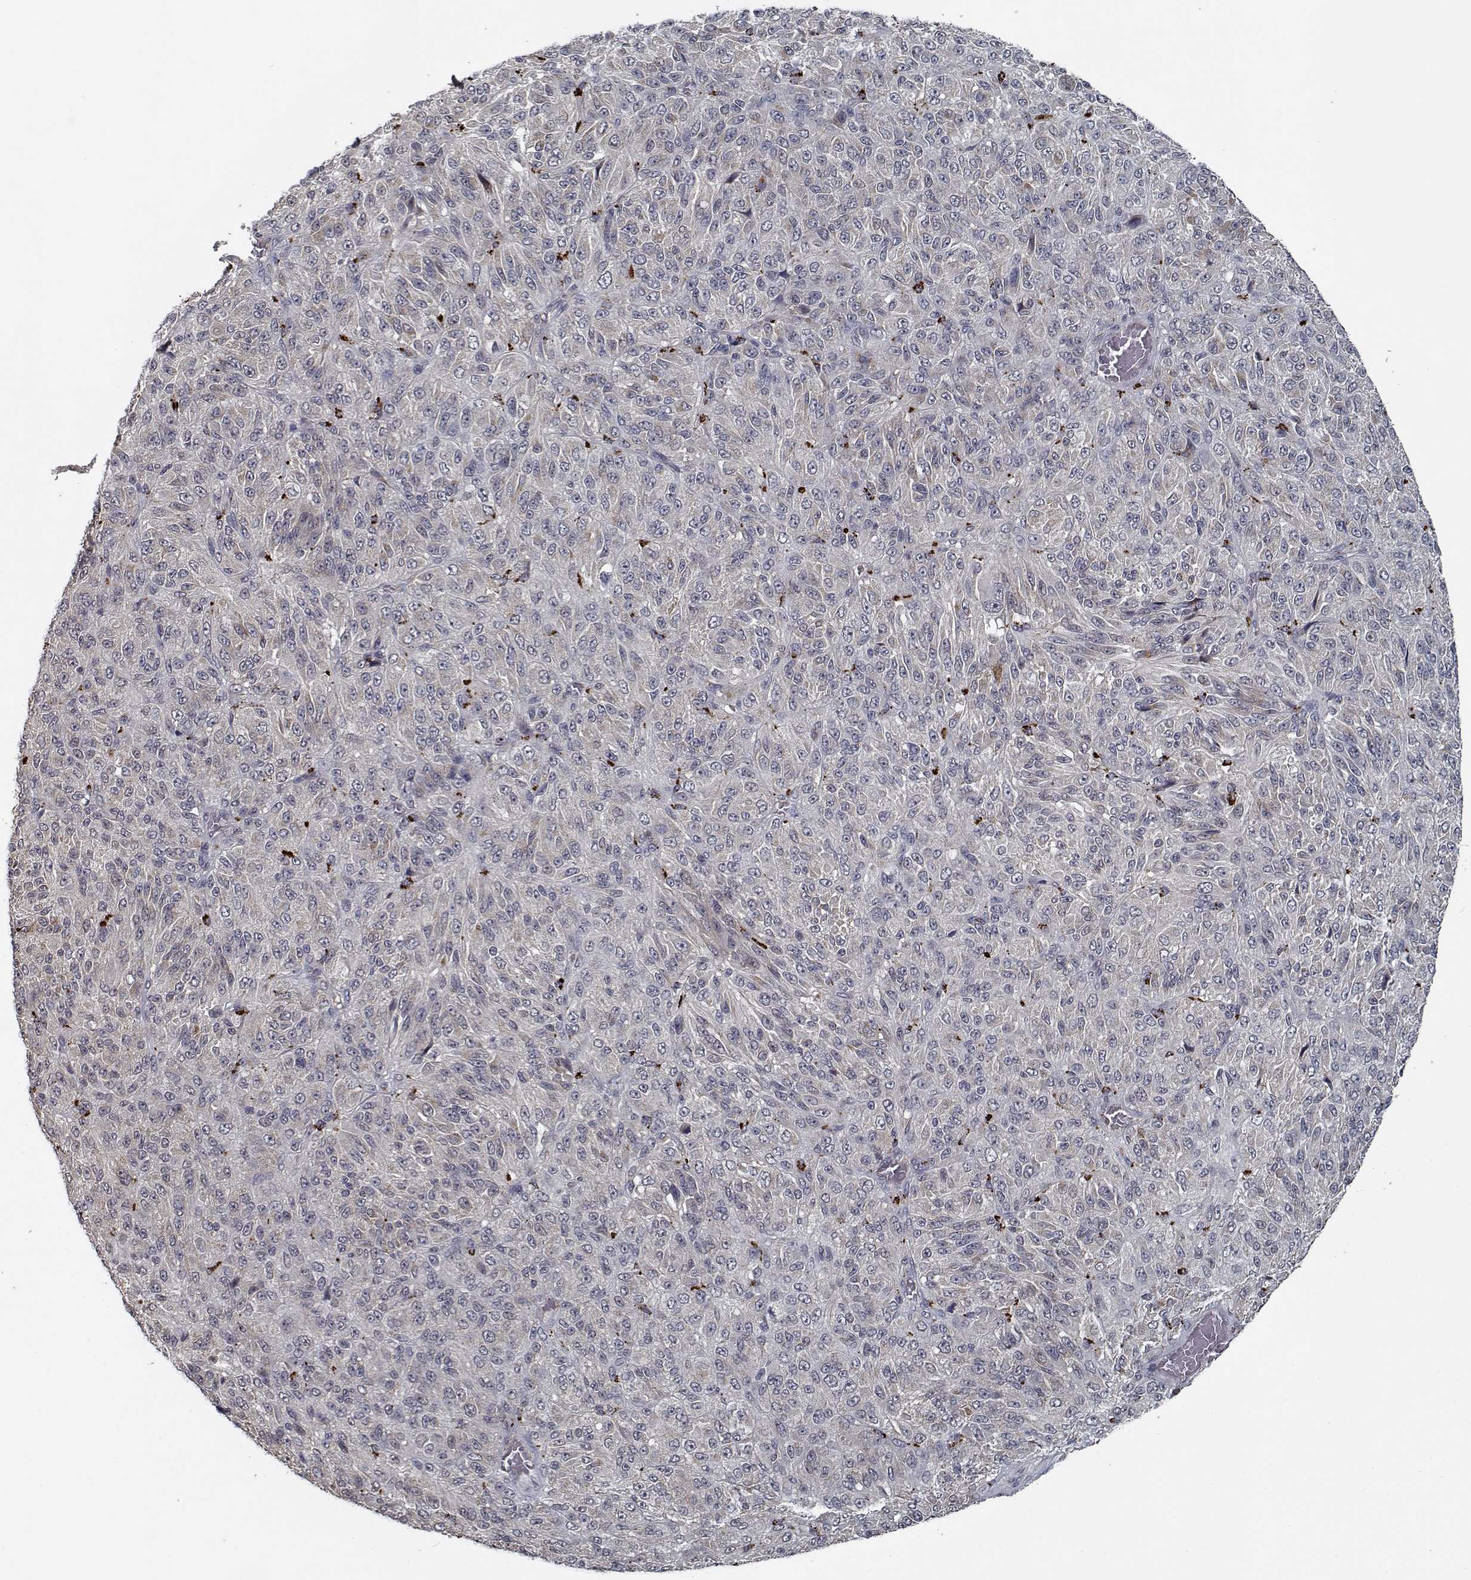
{"staining": {"intensity": "weak", "quantity": "<25%", "location": "cytoplasmic/membranous"}, "tissue": "melanoma", "cell_type": "Tumor cells", "image_type": "cancer", "snomed": [{"axis": "morphology", "description": "Malignant melanoma, Metastatic site"}, {"axis": "topography", "description": "Brain"}], "caption": "Tumor cells show no significant protein expression in melanoma.", "gene": "NLK", "patient": {"sex": "female", "age": 56}}